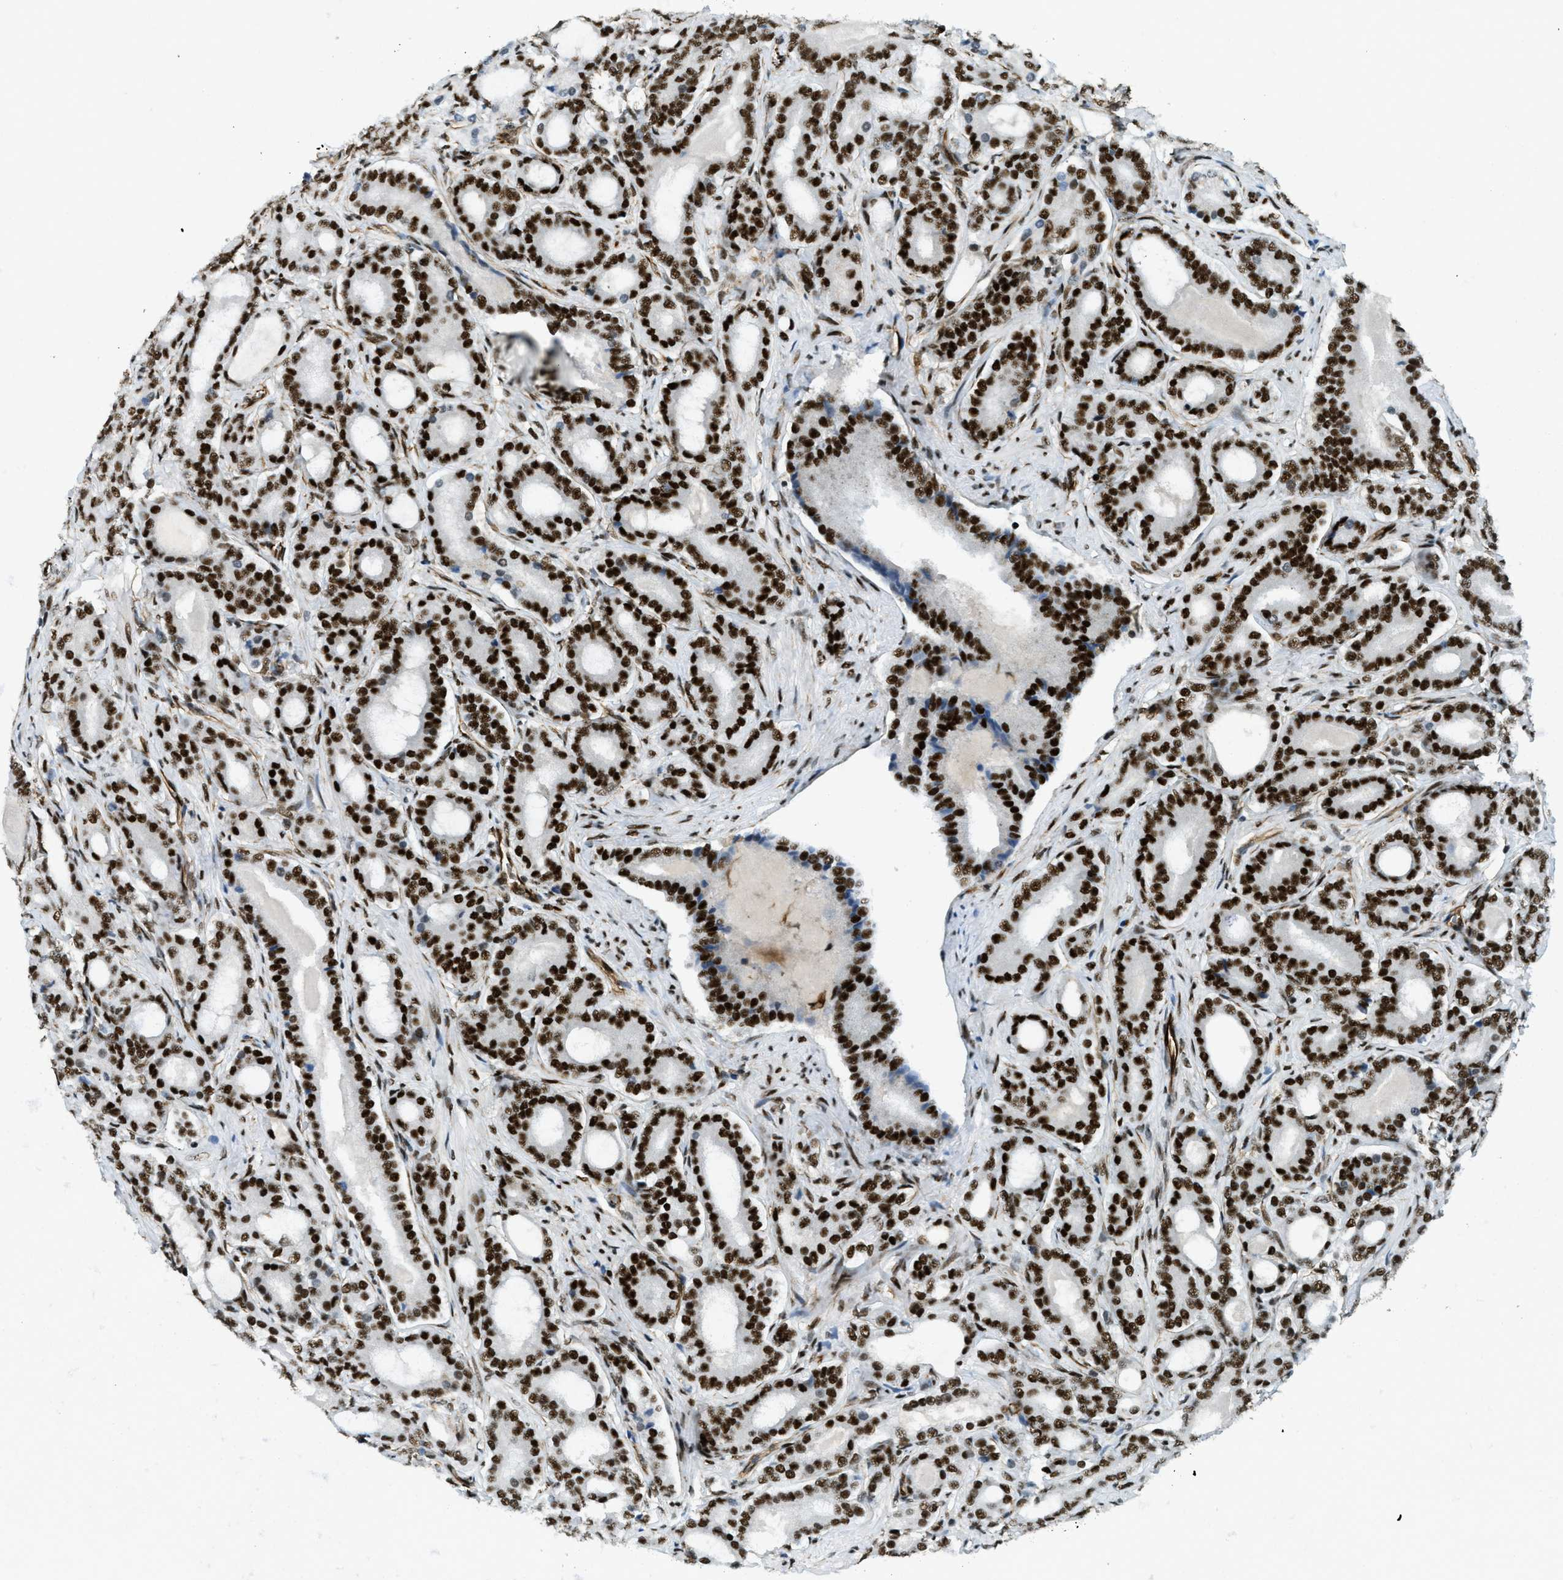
{"staining": {"intensity": "strong", "quantity": ">75%", "location": "nuclear"}, "tissue": "prostate cancer", "cell_type": "Tumor cells", "image_type": "cancer", "snomed": [{"axis": "morphology", "description": "Adenocarcinoma, High grade"}, {"axis": "topography", "description": "Prostate"}], "caption": "The micrograph reveals immunohistochemical staining of prostate cancer (adenocarcinoma (high-grade)). There is strong nuclear expression is present in about >75% of tumor cells.", "gene": "ZFR", "patient": {"sex": "male", "age": 60}}